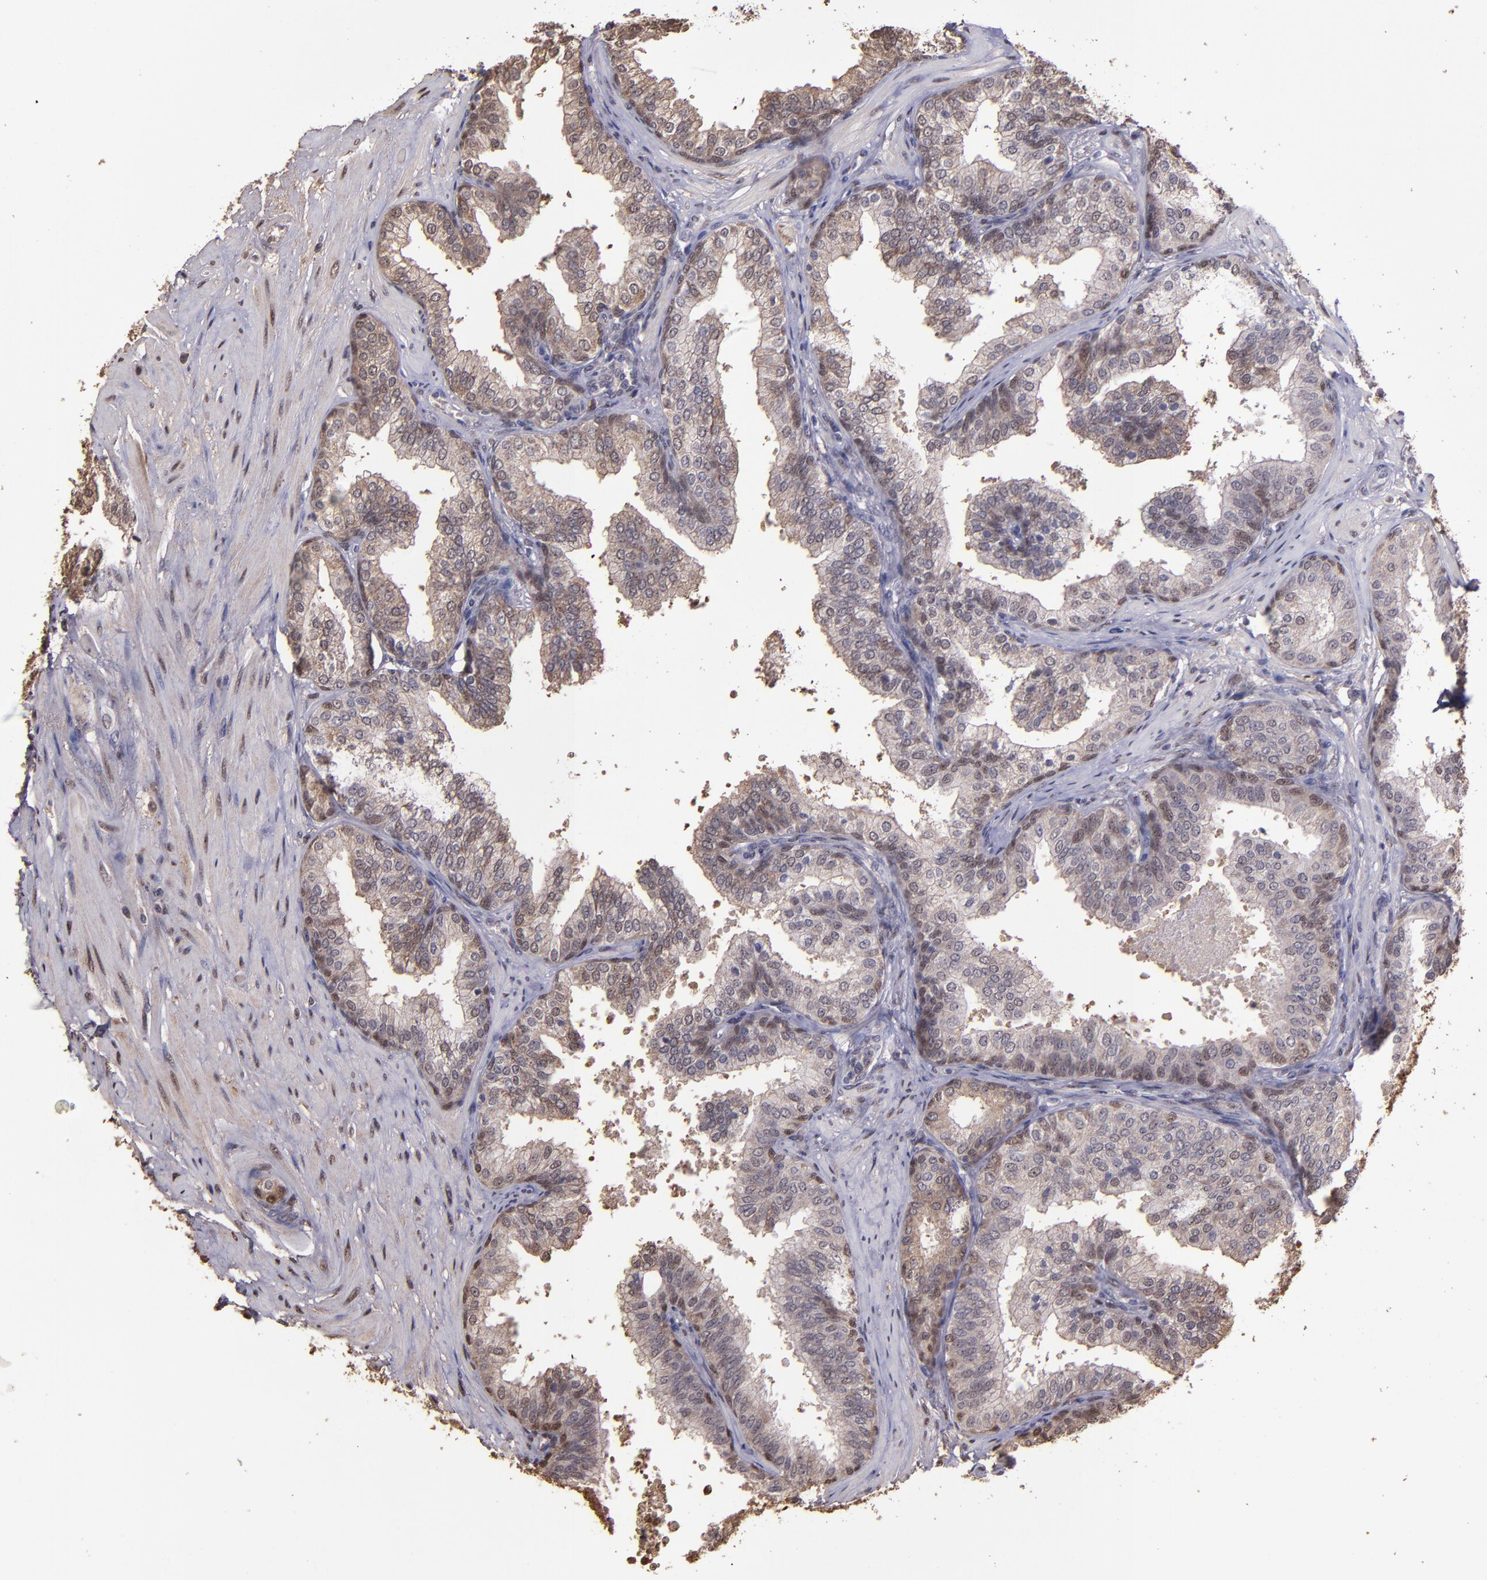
{"staining": {"intensity": "weak", "quantity": "25%-75%", "location": "cytoplasmic/membranous,nuclear"}, "tissue": "prostate", "cell_type": "Glandular cells", "image_type": "normal", "snomed": [{"axis": "morphology", "description": "Normal tissue, NOS"}, {"axis": "topography", "description": "Prostate"}], "caption": "High-magnification brightfield microscopy of benign prostate stained with DAB (3,3'-diaminobenzidine) (brown) and counterstained with hematoxylin (blue). glandular cells exhibit weak cytoplasmic/membranous,nuclear positivity is present in about25%-75% of cells.", "gene": "SERPINF2", "patient": {"sex": "male", "age": 60}}